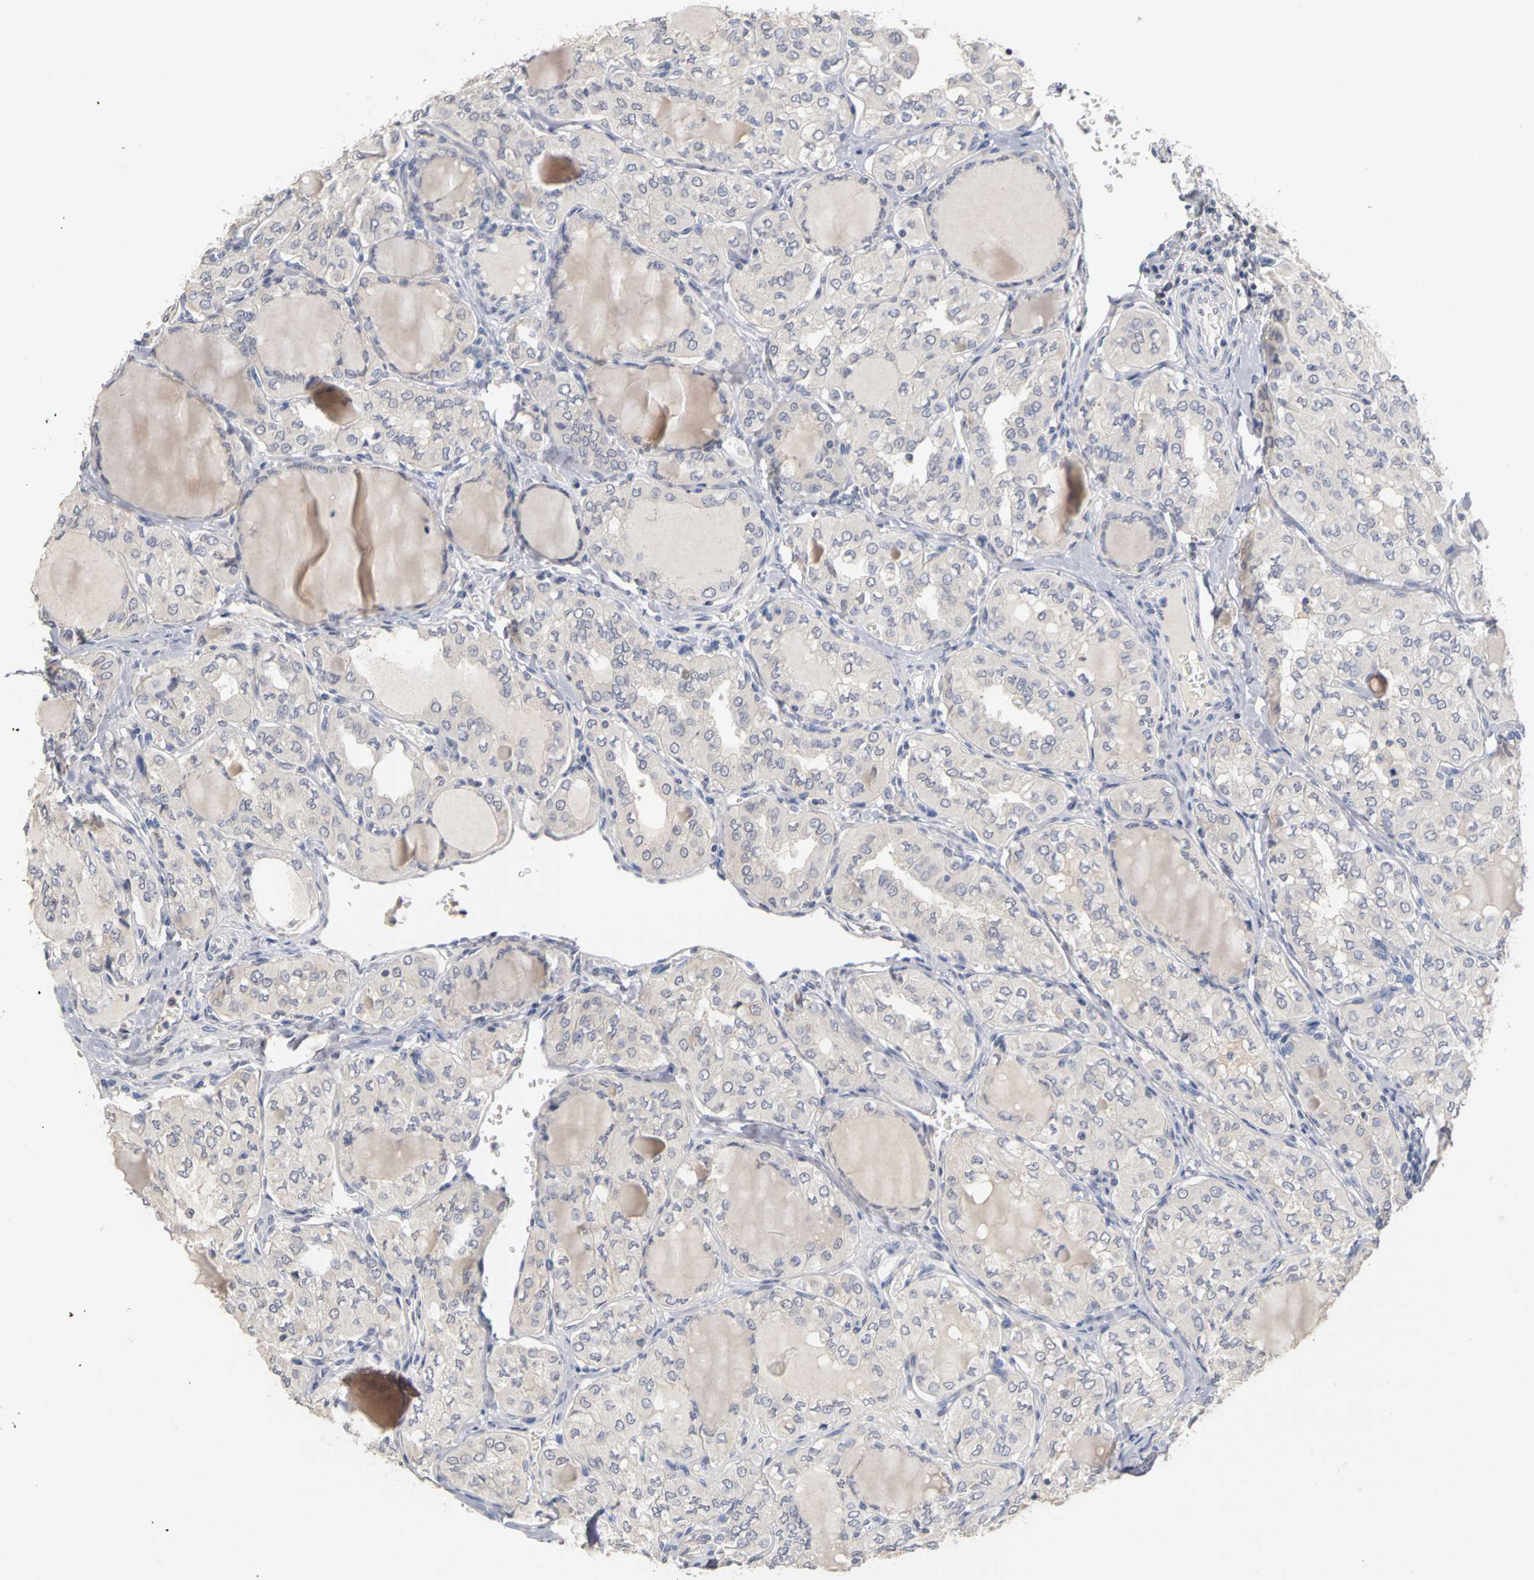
{"staining": {"intensity": "negative", "quantity": "none", "location": "none"}, "tissue": "thyroid cancer", "cell_type": "Tumor cells", "image_type": "cancer", "snomed": [{"axis": "morphology", "description": "Papillary adenocarcinoma, NOS"}, {"axis": "topography", "description": "Thyroid gland"}], "caption": "This histopathology image is of thyroid cancer stained with immunohistochemistry (IHC) to label a protein in brown with the nuclei are counter-stained blue. There is no positivity in tumor cells.", "gene": "PGR", "patient": {"sex": "male", "age": 20}}